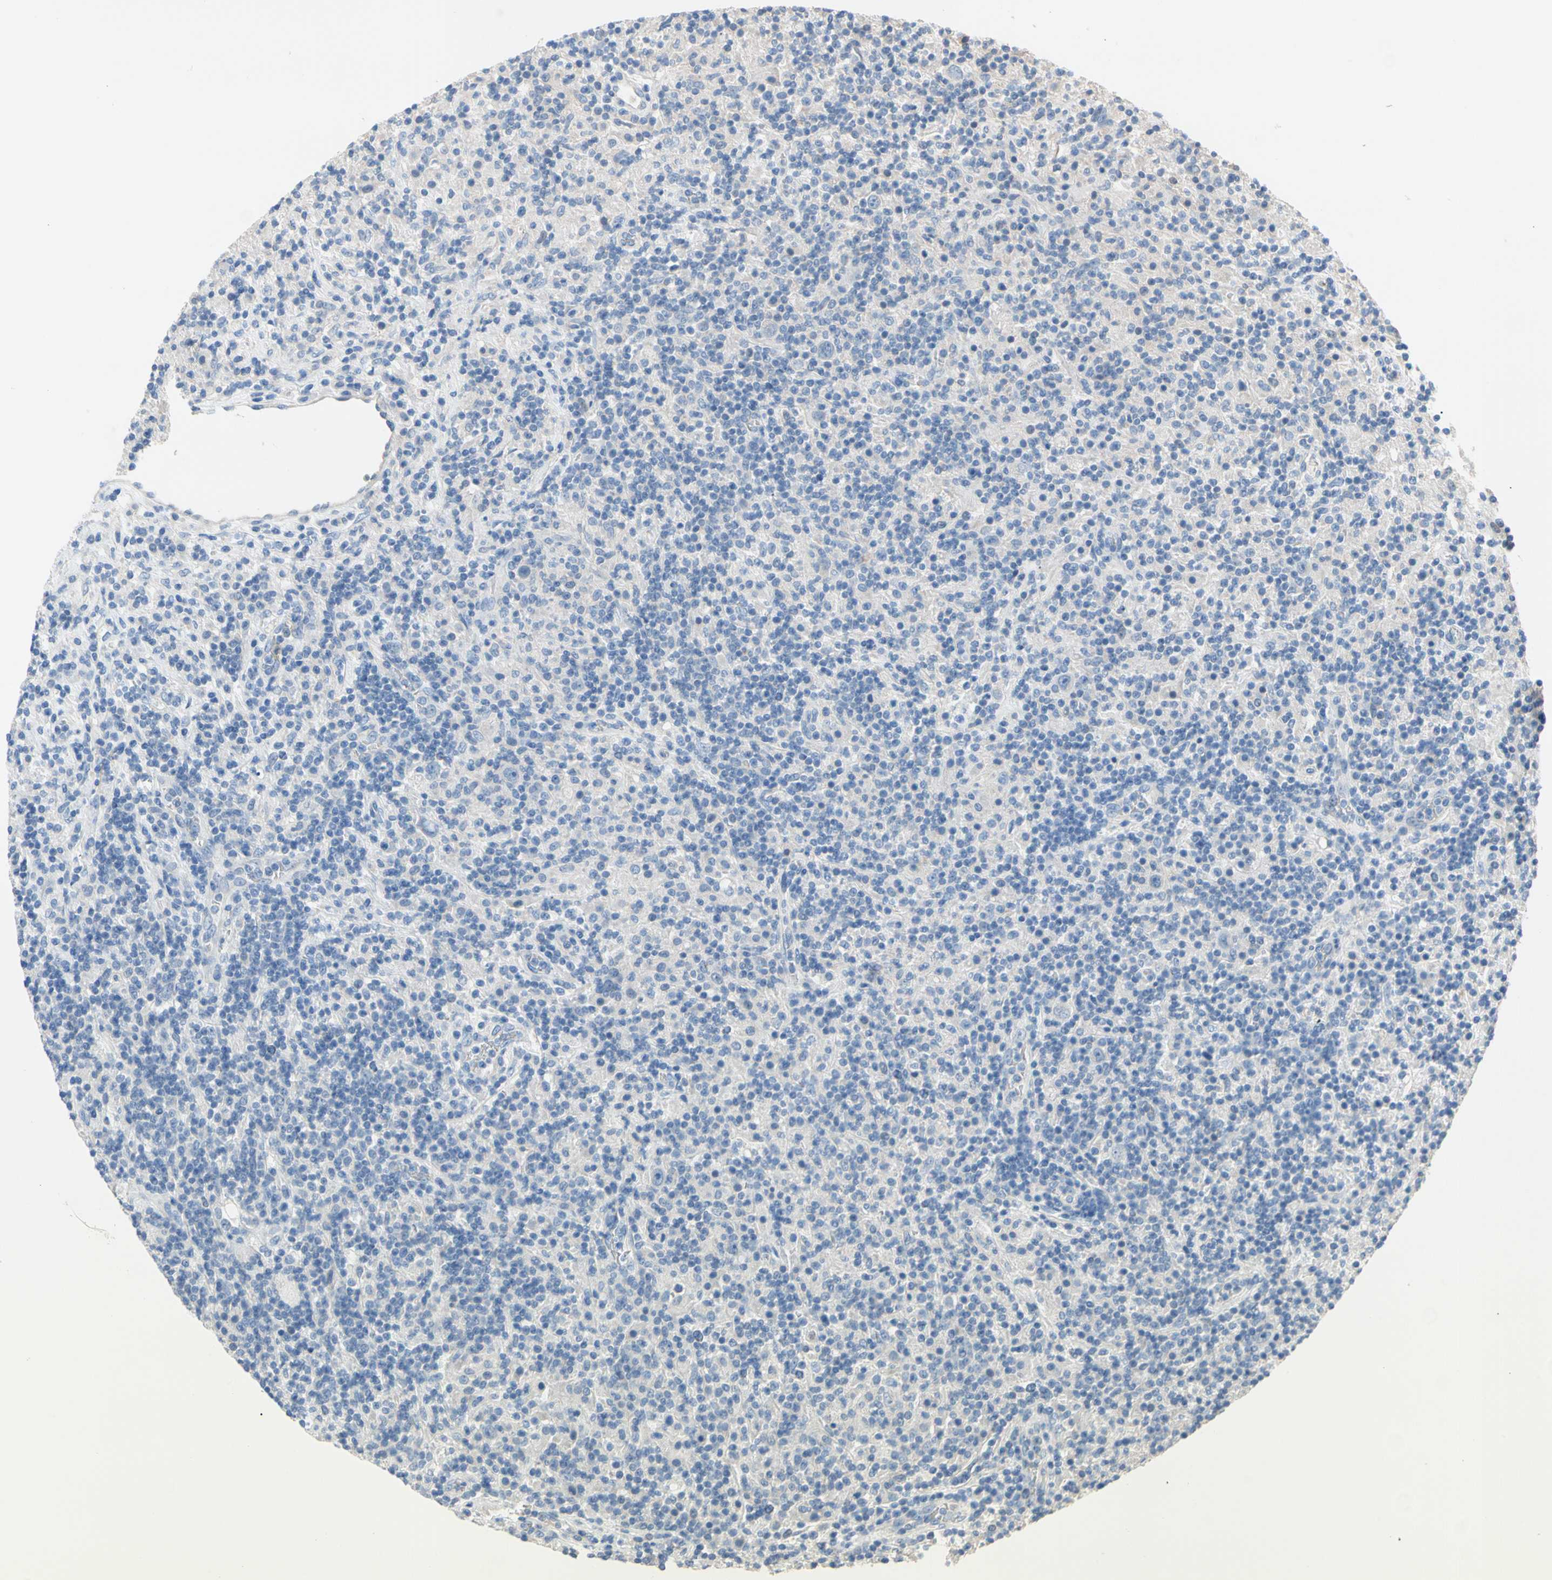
{"staining": {"intensity": "negative", "quantity": "none", "location": "none"}, "tissue": "lymphoma", "cell_type": "Tumor cells", "image_type": "cancer", "snomed": [{"axis": "morphology", "description": "Hodgkin's disease, NOS"}, {"axis": "topography", "description": "Lymph node"}], "caption": "Immunohistochemistry micrograph of human Hodgkin's disease stained for a protein (brown), which exhibits no positivity in tumor cells.", "gene": "BBOX1", "patient": {"sex": "male", "age": 70}}